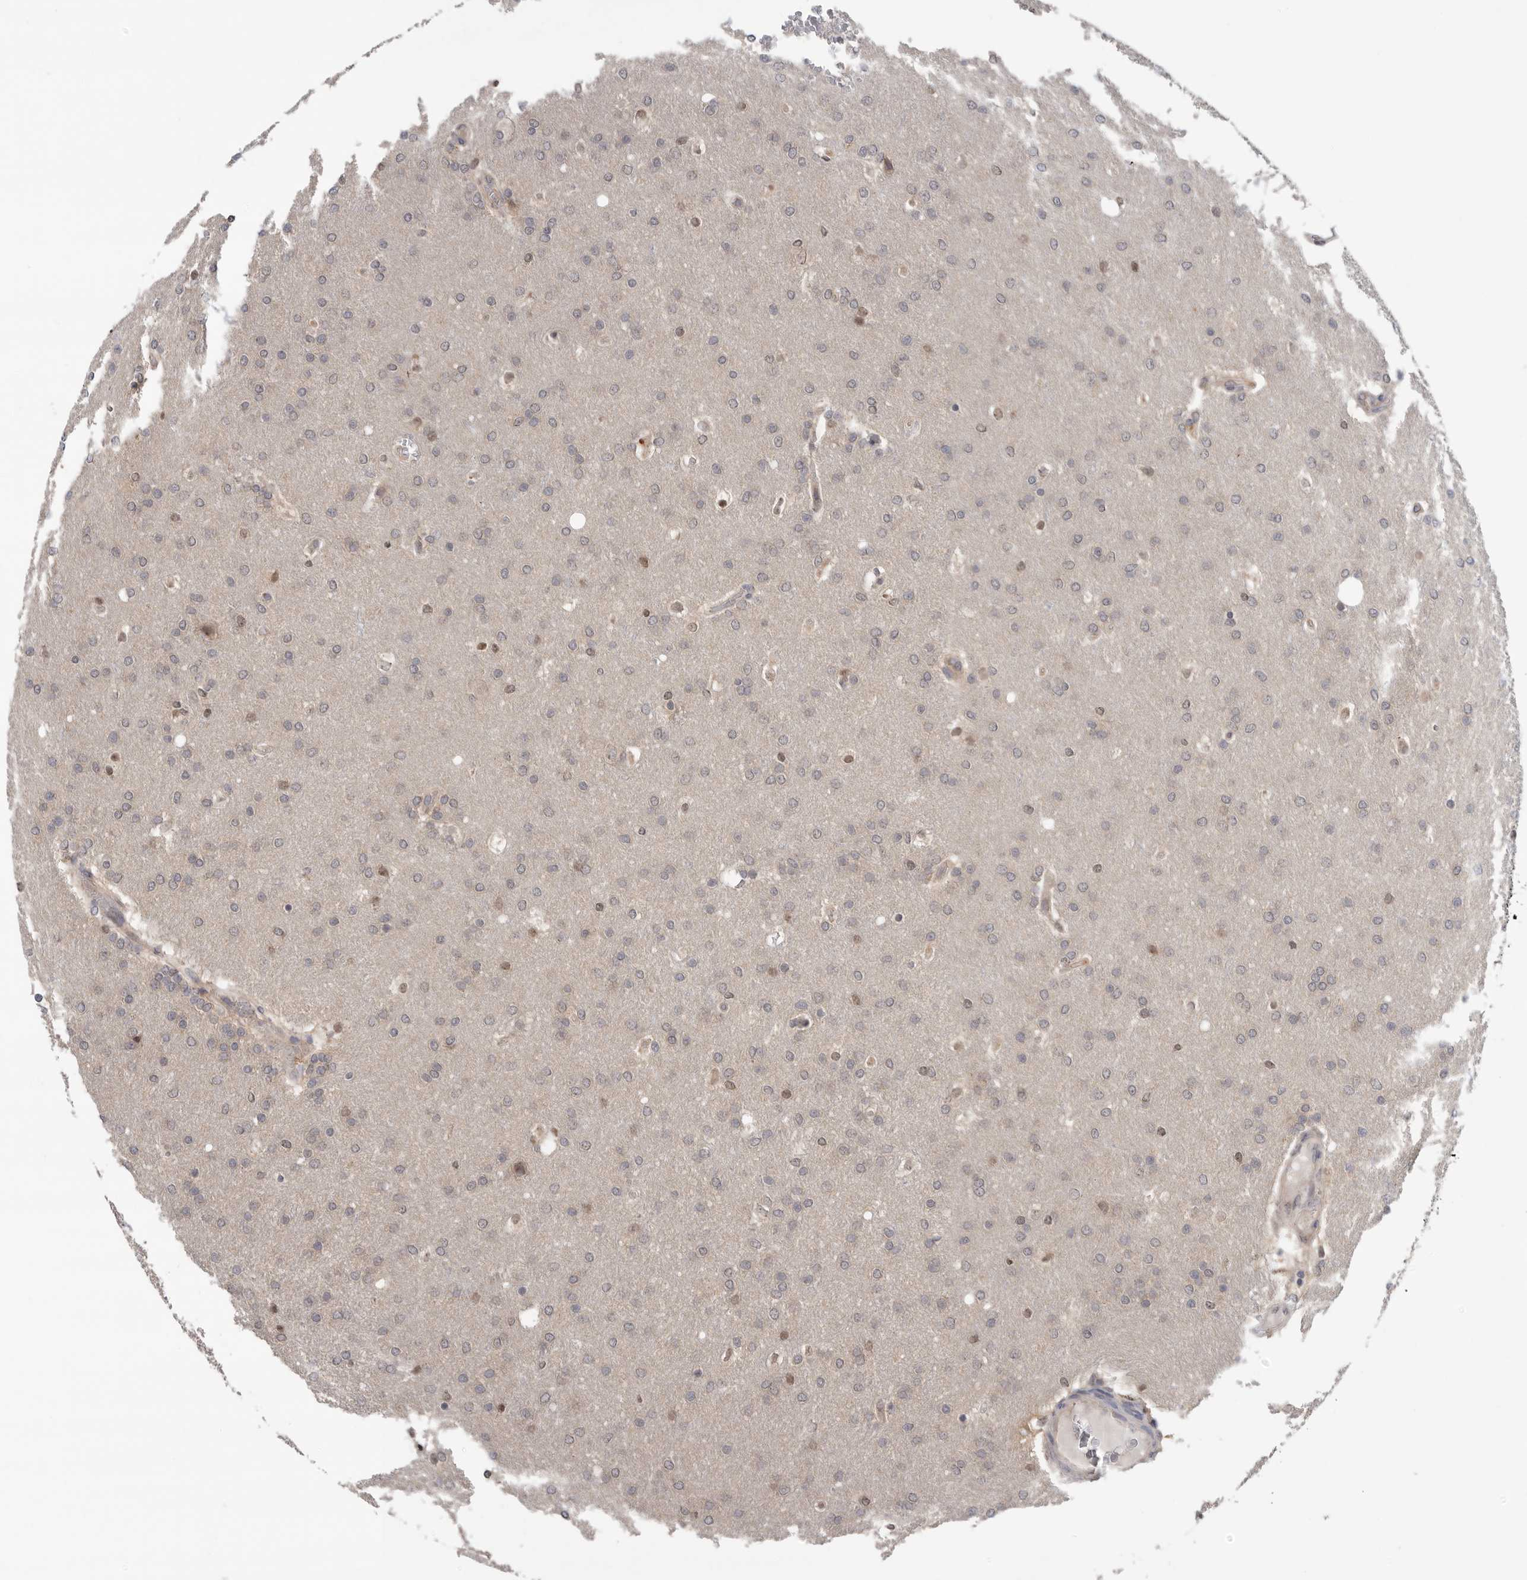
{"staining": {"intensity": "weak", "quantity": "<25%", "location": "nuclear"}, "tissue": "glioma", "cell_type": "Tumor cells", "image_type": "cancer", "snomed": [{"axis": "morphology", "description": "Glioma, malignant, Low grade"}, {"axis": "topography", "description": "Brain"}], "caption": "Immunohistochemical staining of human malignant glioma (low-grade) exhibits no significant staining in tumor cells.", "gene": "KLK5", "patient": {"sex": "female", "age": 37}}